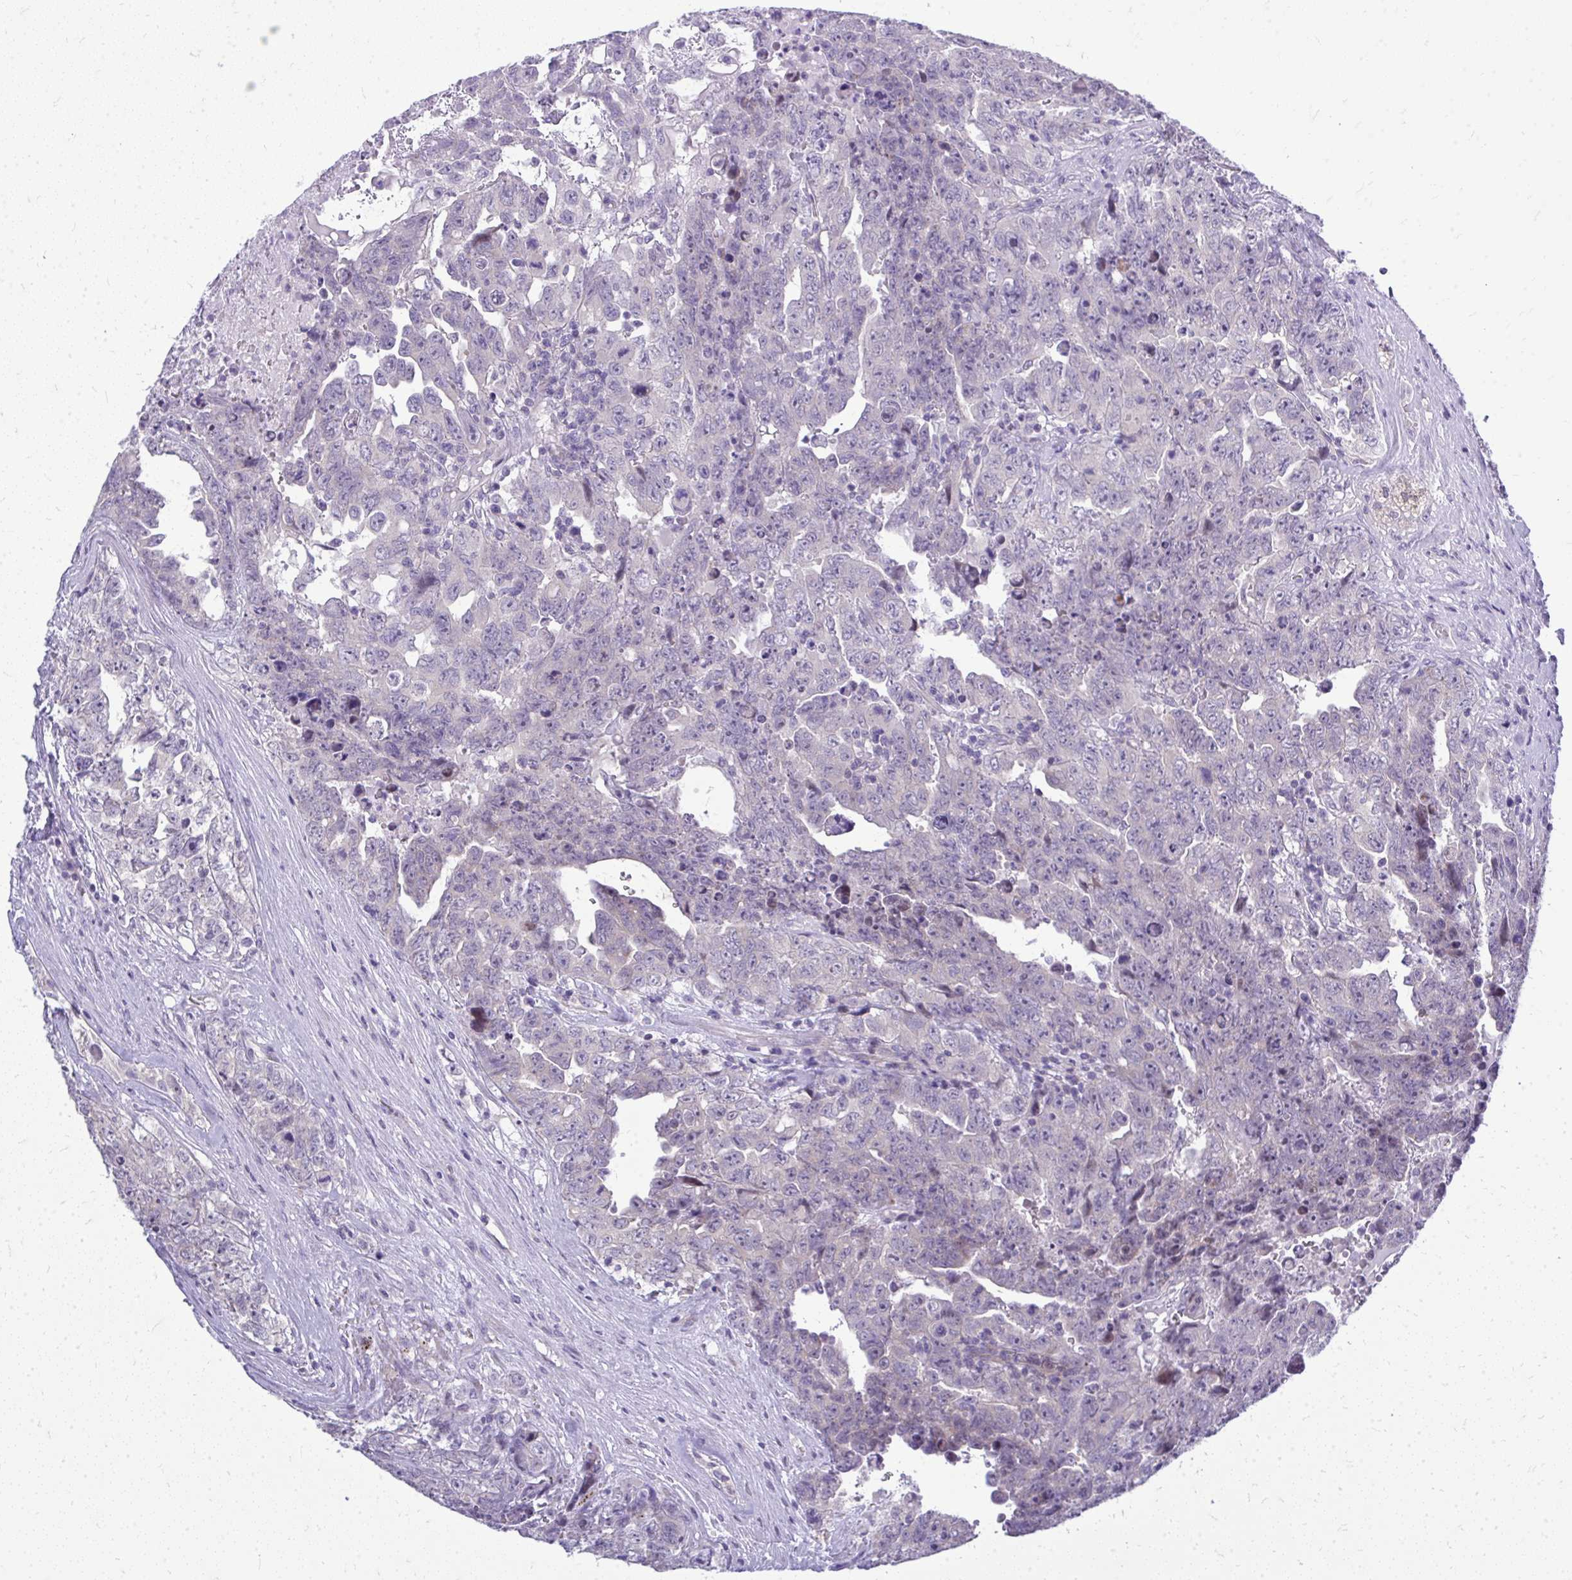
{"staining": {"intensity": "negative", "quantity": "none", "location": "none"}, "tissue": "testis cancer", "cell_type": "Tumor cells", "image_type": "cancer", "snomed": [{"axis": "morphology", "description": "Carcinoma, Embryonal, NOS"}, {"axis": "topography", "description": "Testis"}], "caption": "This micrograph is of embryonal carcinoma (testis) stained with immunohistochemistry (IHC) to label a protein in brown with the nuclei are counter-stained blue. There is no staining in tumor cells.", "gene": "OR8D1", "patient": {"sex": "male", "age": 24}}